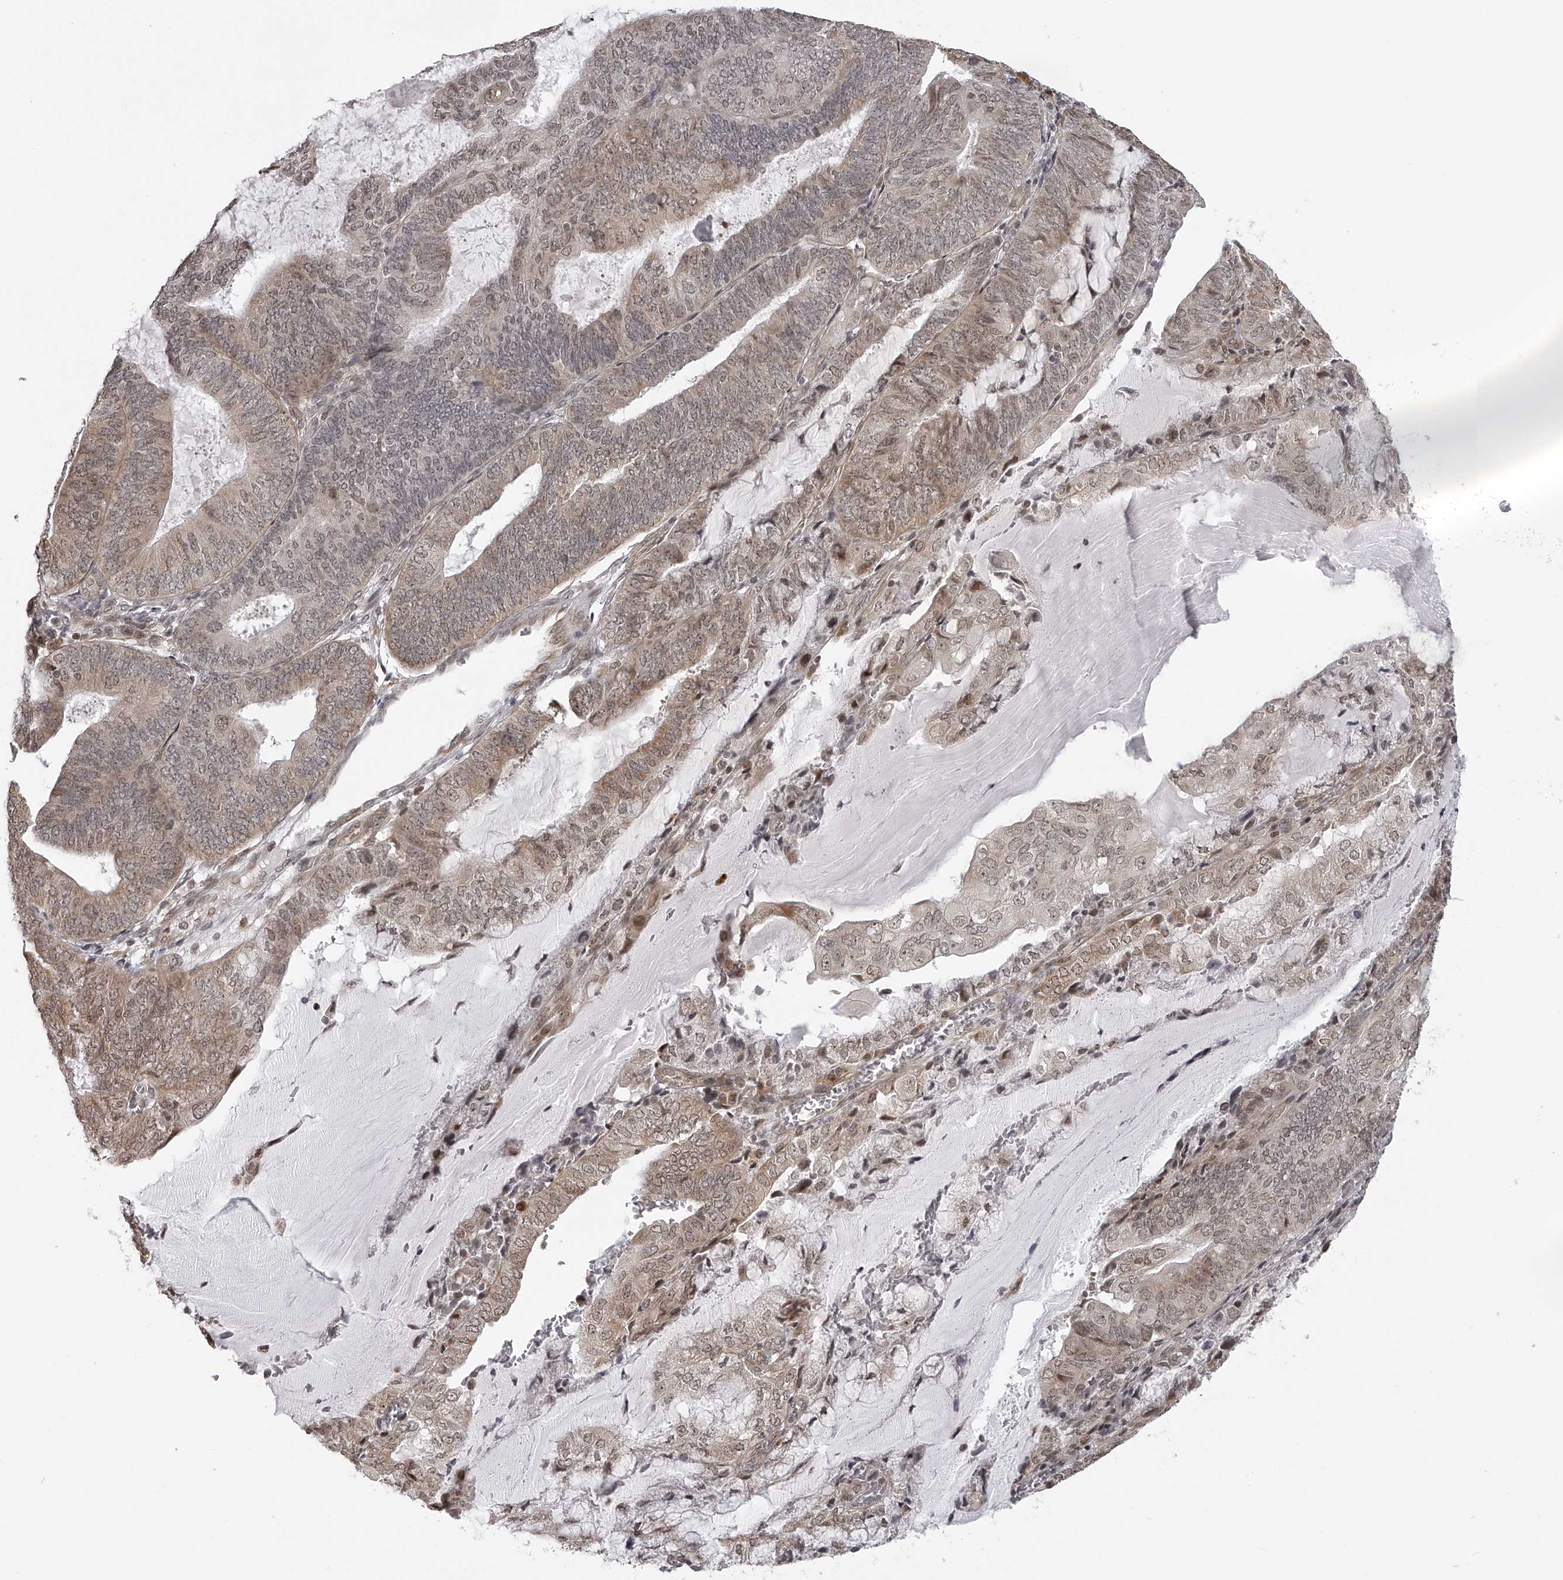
{"staining": {"intensity": "weak", "quantity": ">75%", "location": "cytoplasmic/membranous,nuclear"}, "tissue": "endometrial cancer", "cell_type": "Tumor cells", "image_type": "cancer", "snomed": [{"axis": "morphology", "description": "Adenocarcinoma, NOS"}, {"axis": "topography", "description": "Endometrium"}], "caption": "IHC image of endometrial cancer stained for a protein (brown), which reveals low levels of weak cytoplasmic/membranous and nuclear positivity in about >75% of tumor cells.", "gene": "ODF2L", "patient": {"sex": "female", "age": 81}}